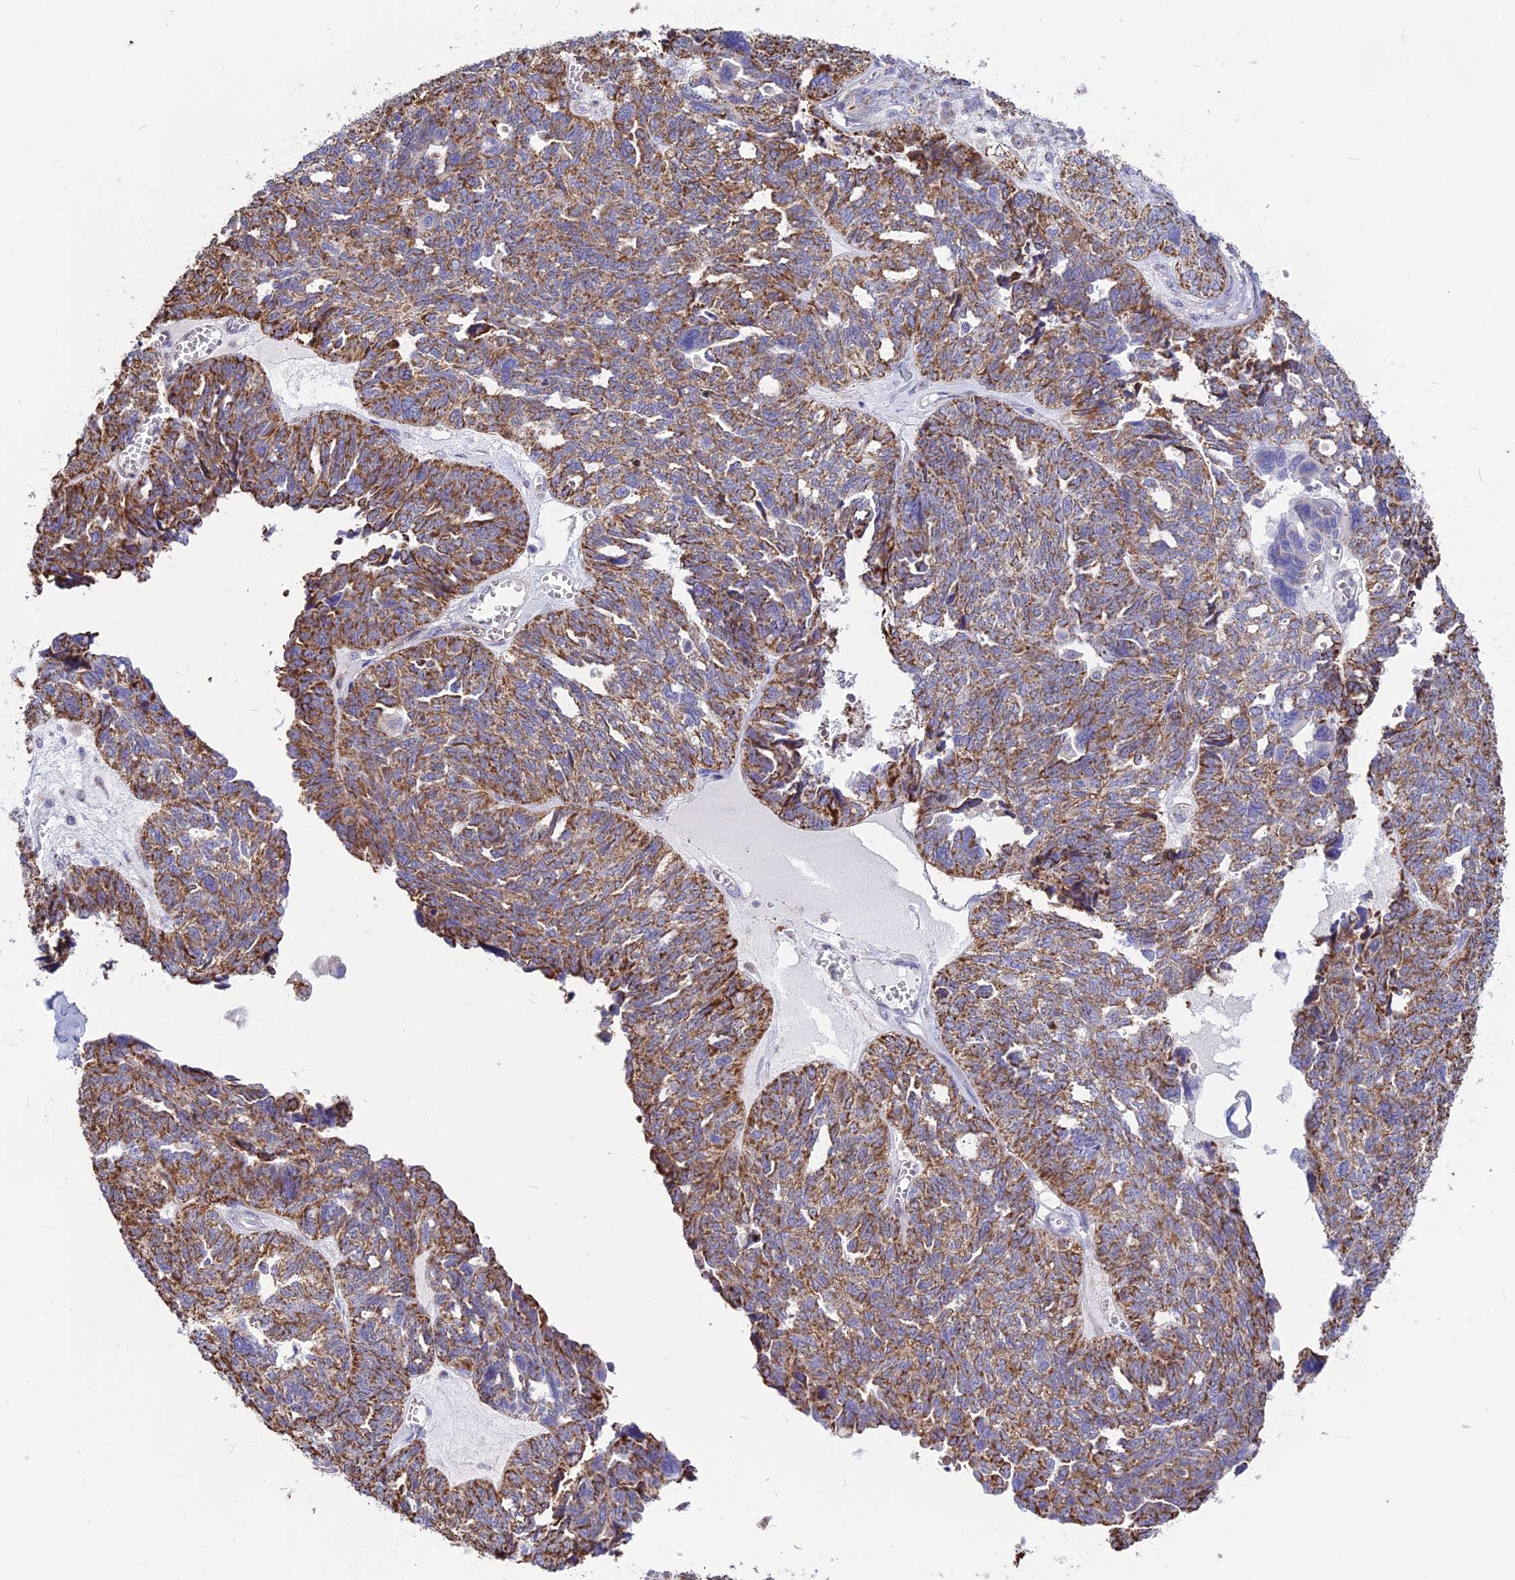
{"staining": {"intensity": "moderate", "quantity": ">75%", "location": "cytoplasmic/membranous"}, "tissue": "ovarian cancer", "cell_type": "Tumor cells", "image_type": "cancer", "snomed": [{"axis": "morphology", "description": "Cystadenocarcinoma, serous, NOS"}, {"axis": "topography", "description": "Ovary"}], "caption": "Ovarian cancer (serous cystadenocarcinoma) tissue demonstrates moderate cytoplasmic/membranous positivity in approximately >75% of tumor cells", "gene": "DOC2B", "patient": {"sex": "female", "age": 79}}